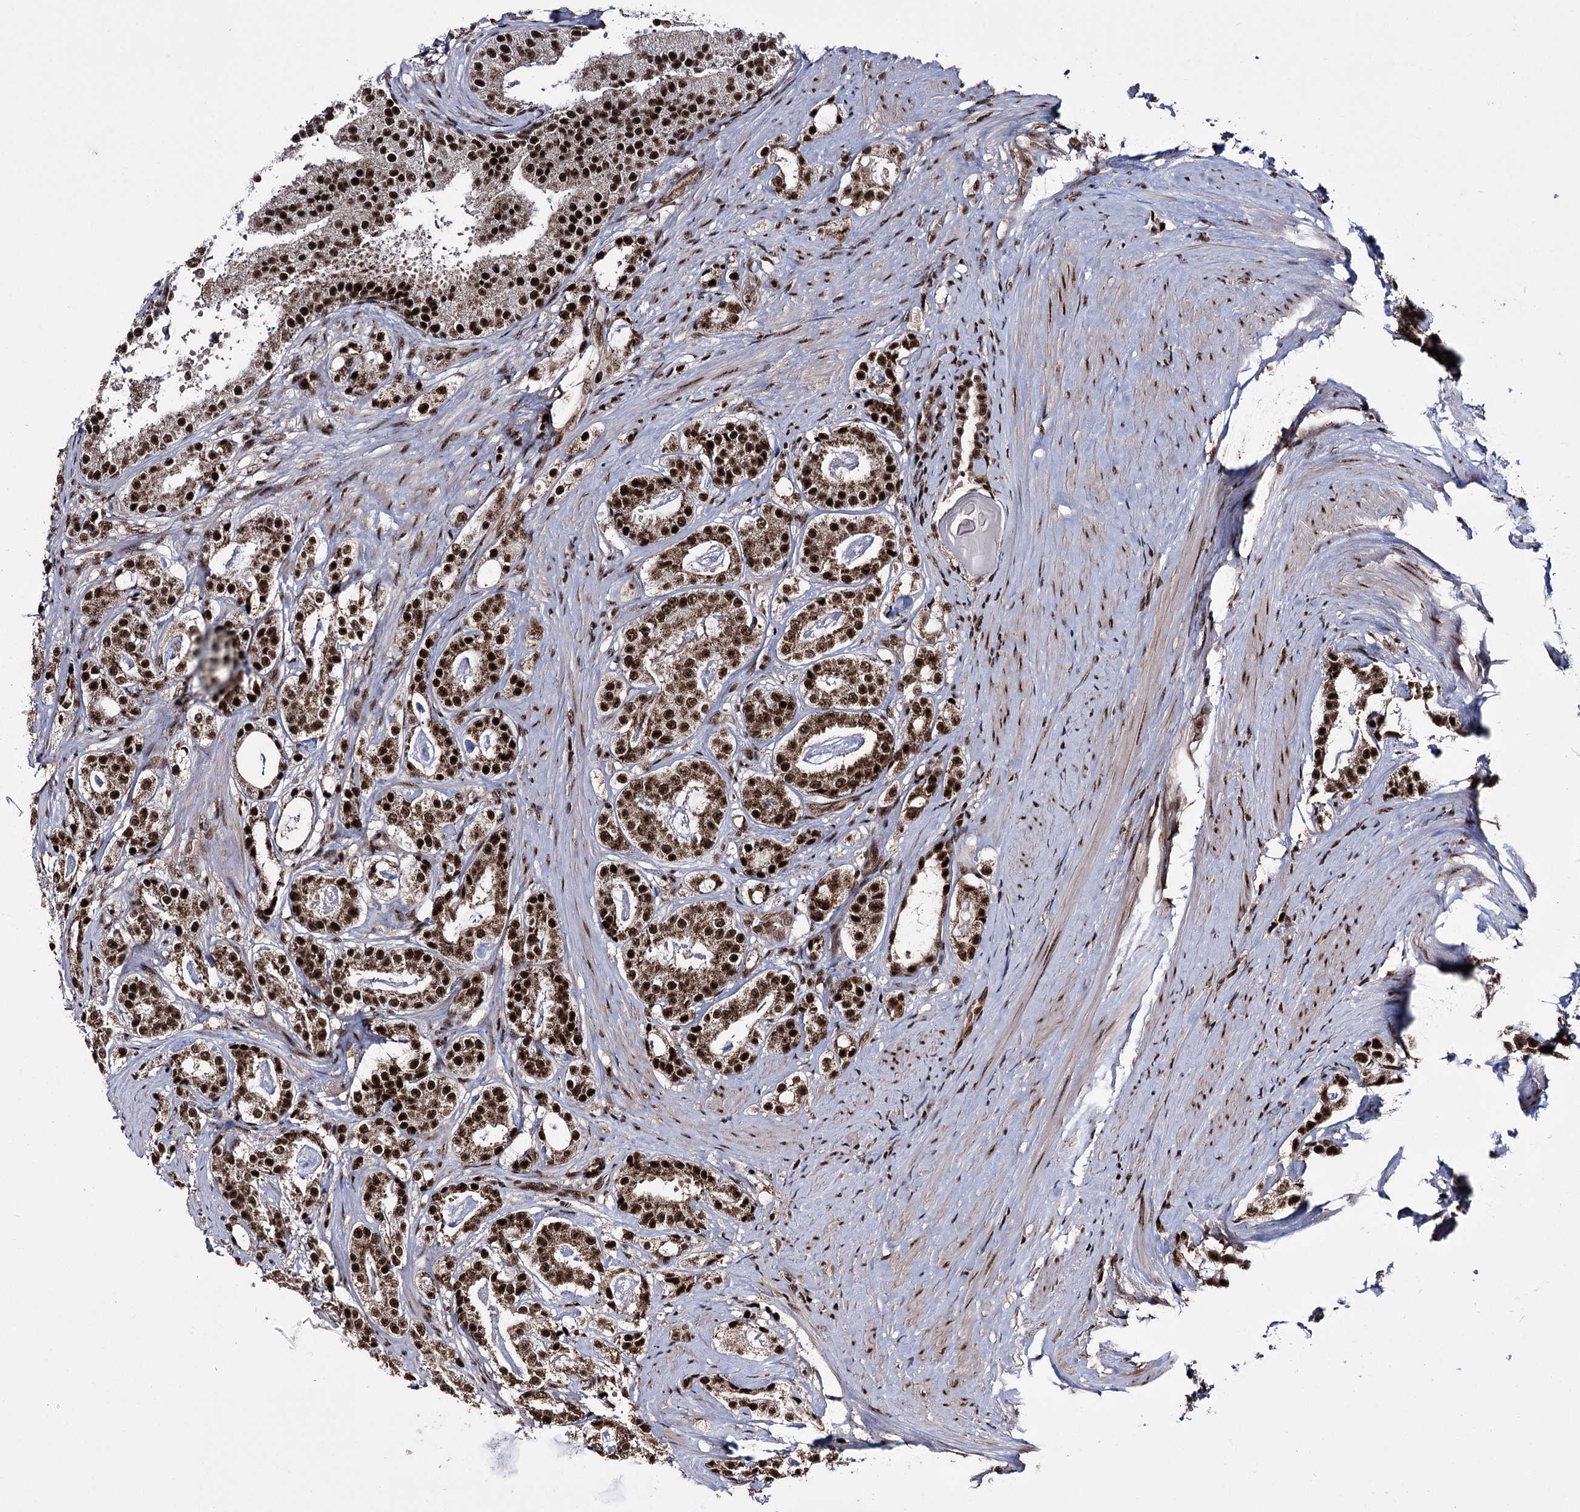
{"staining": {"intensity": "strong", "quantity": ">75%", "location": "nuclear"}, "tissue": "prostate cancer", "cell_type": "Tumor cells", "image_type": "cancer", "snomed": [{"axis": "morphology", "description": "Adenocarcinoma, High grade"}, {"axis": "topography", "description": "Prostate"}], "caption": "Strong nuclear positivity is identified in approximately >75% of tumor cells in prostate high-grade adenocarcinoma.", "gene": "PRPF40A", "patient": {"sex": "male", "age": 63}}